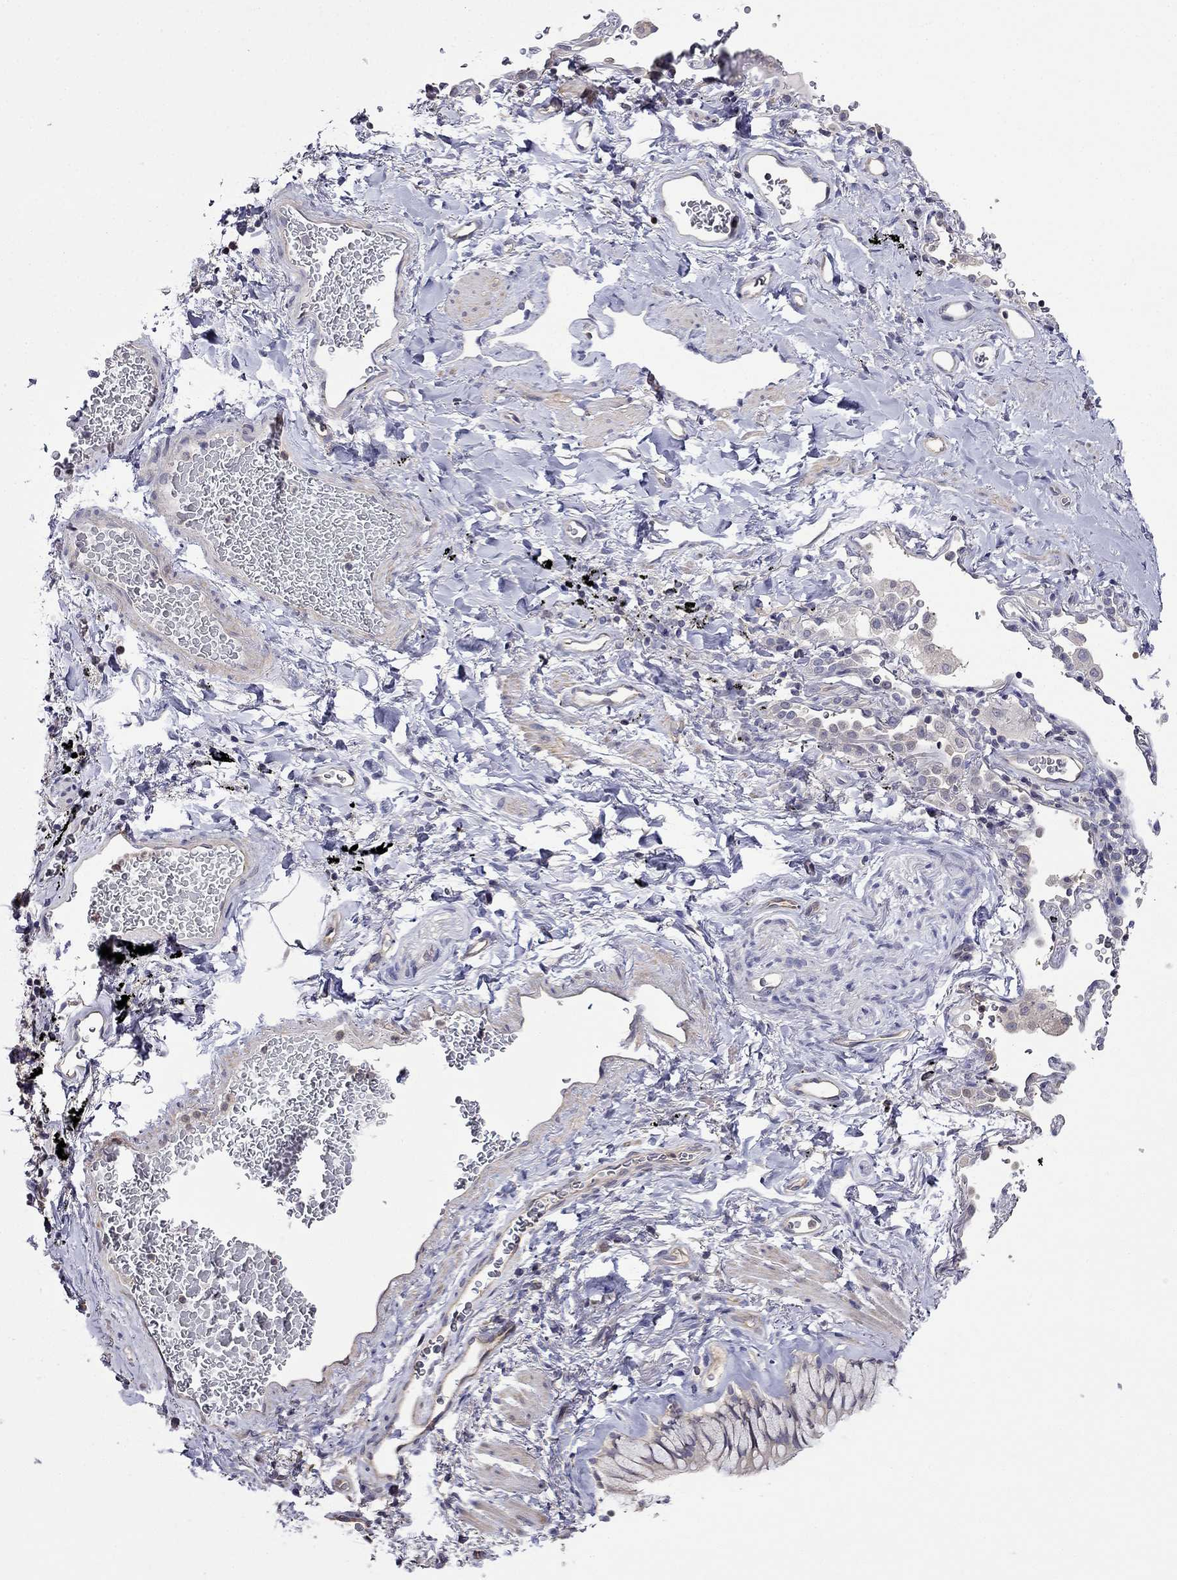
{"staining": {"intensity": "negative", "quantity": "none", "location": "none"}, "tissue": "soft tissue", "cell_type": "Chondrocytes", "image_type": "normal", "snomed": [{"axis": "morphology", "description": "Normal tissue, NOS"}, {"axis": "morphology", "description": "Adenocarcinoma, NOS"}, {"axis": "topography", "description": "Cartilage tissue"}, {"axis": "topography", "description": "Lung"}], "caption": "Histopathology image shows no protein positivity in chondrocytes of normal soft tissue.", "gene": "GUCA1B", "patient": {"sex": "male", "age": 59}}